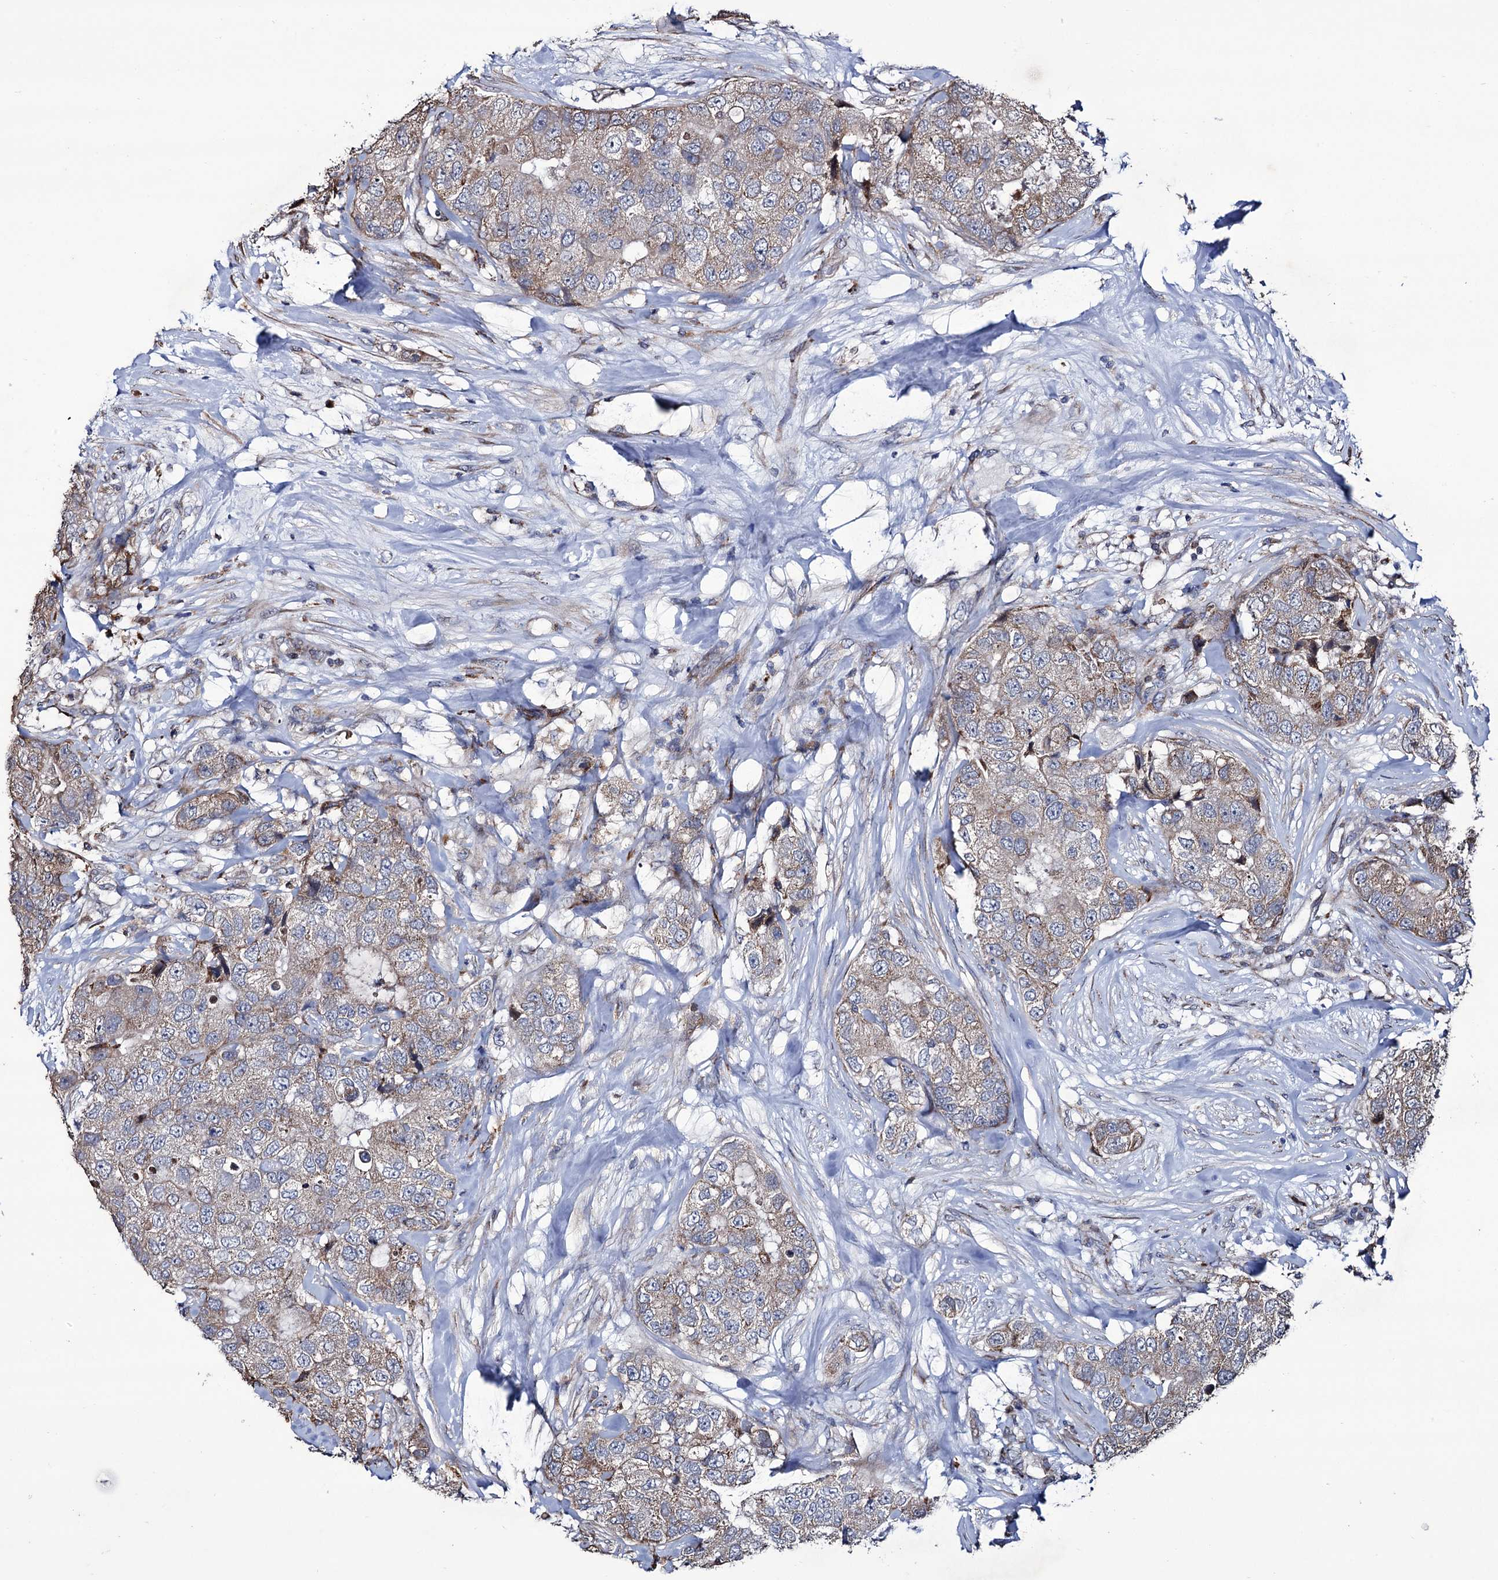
{"staining": {"intensity": "weak", "quantity": "25%-75%", "location": "cytoplasmic/membranous"}, "tissue": "breast cancer", "cell_type": "Tumor cells", "image_type": "cancer", "snomed": [{"axis": "morphology", "description": "Duct carcinoma"}, {"axis": "topography", "description": "Breast"}], "caption": "The micrograph shows immunohistochemical staining of breast cancer. There is weak cytoplasmic/membranous positivity is present in about 25%-75% of tumor cells.", "gene": "TUBGCP5", "patient": {"sex": "female", "age": 62}}